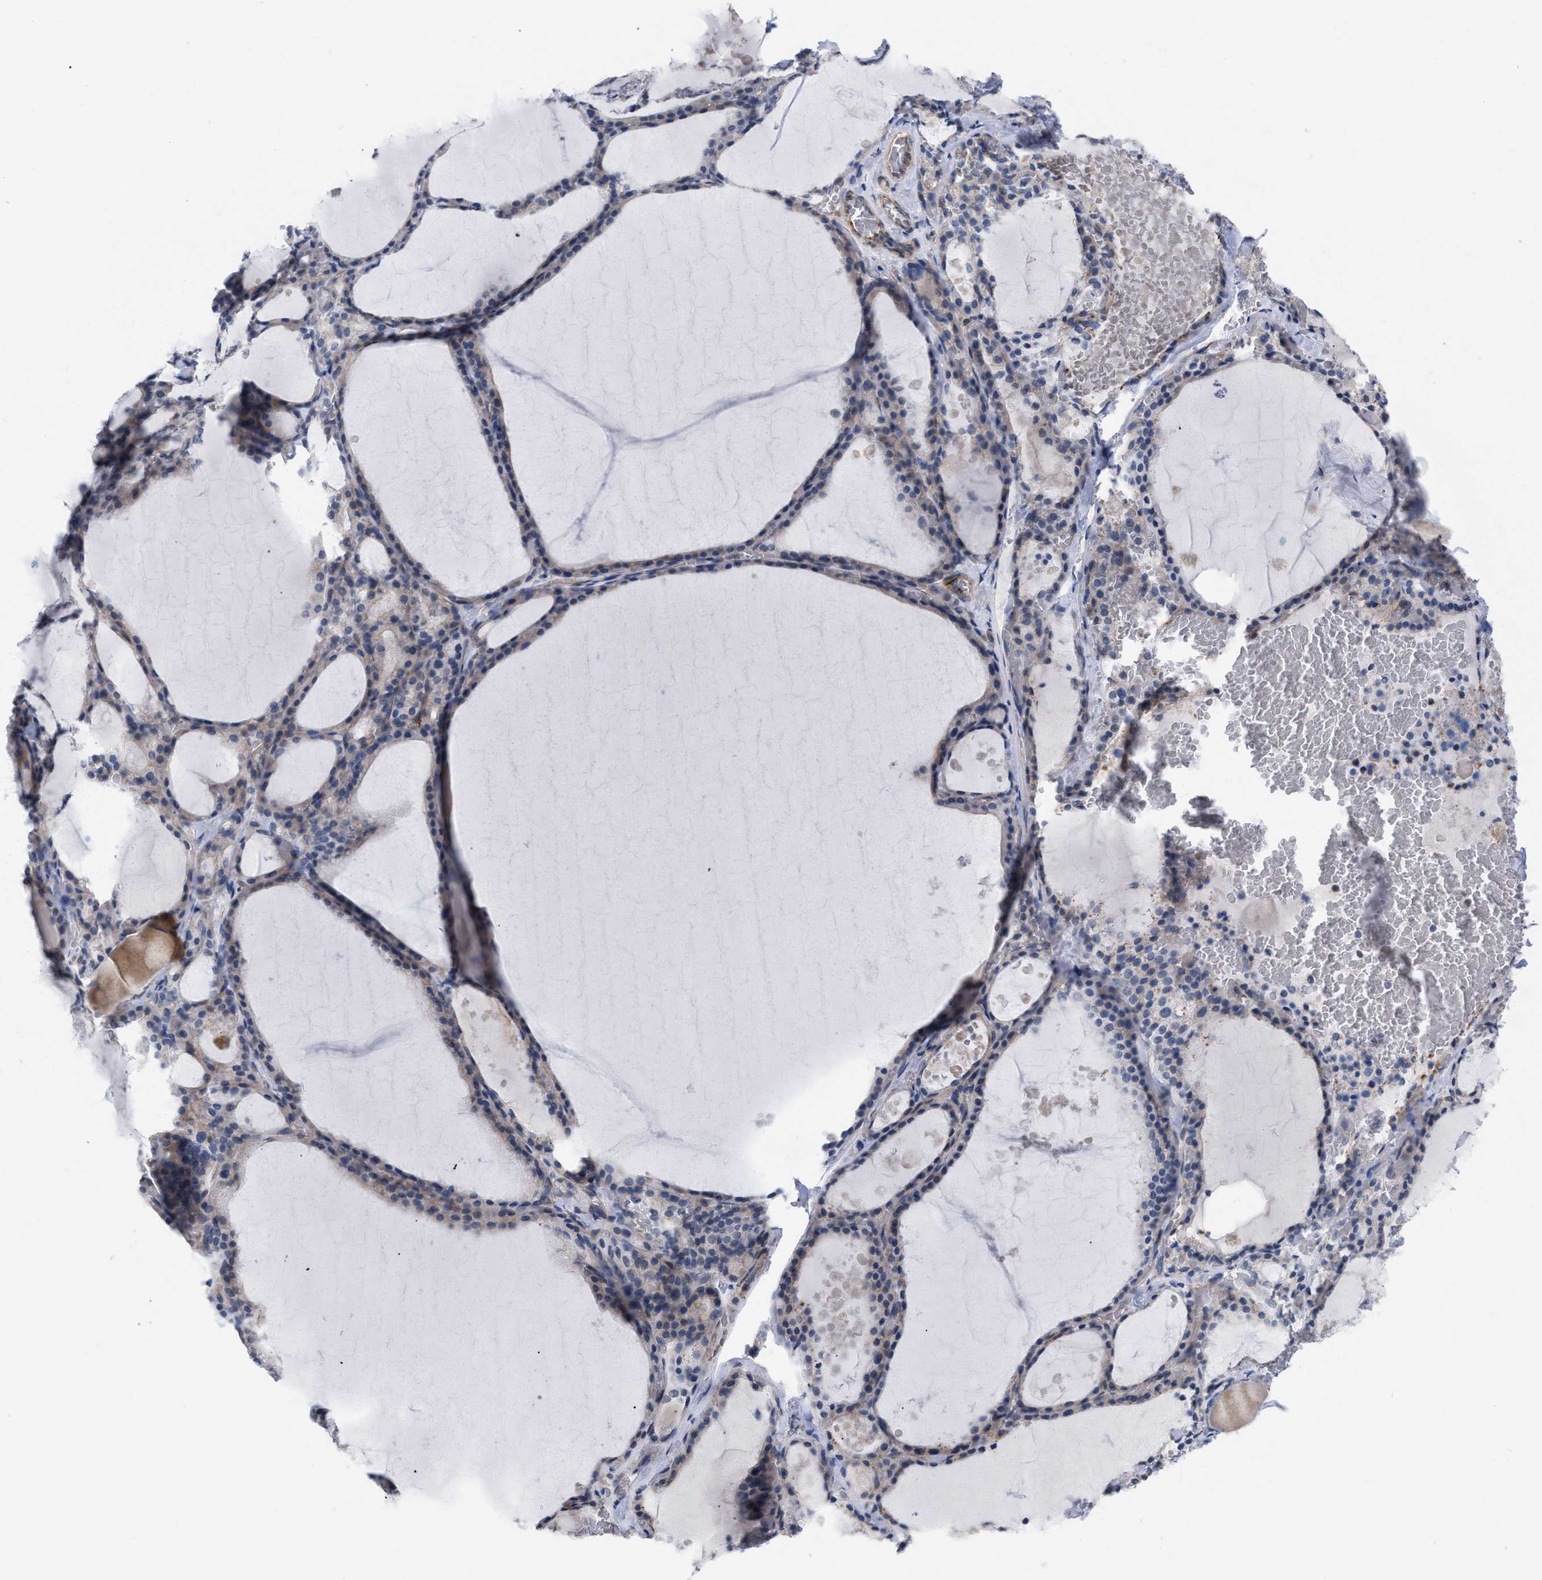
{"staining": {"intensity": "negative", "quantity": "none", "location": "none"}, "tissue": "thyroid gland", "cell_type": "Glandular cells", "image_type": "normal", "snomed": [{"axis": "morphology", "description": "Normal tissue, NOS"}, {"axis": "topography", "description": "Thyroid gland"}], "caption": "DAB immunohistochemical staining of benign human thyroid gland demonstrates no significant positivity in glandular cells.", "gene": "TMEM131", "patient": {"sex": "male", "age": 56}}